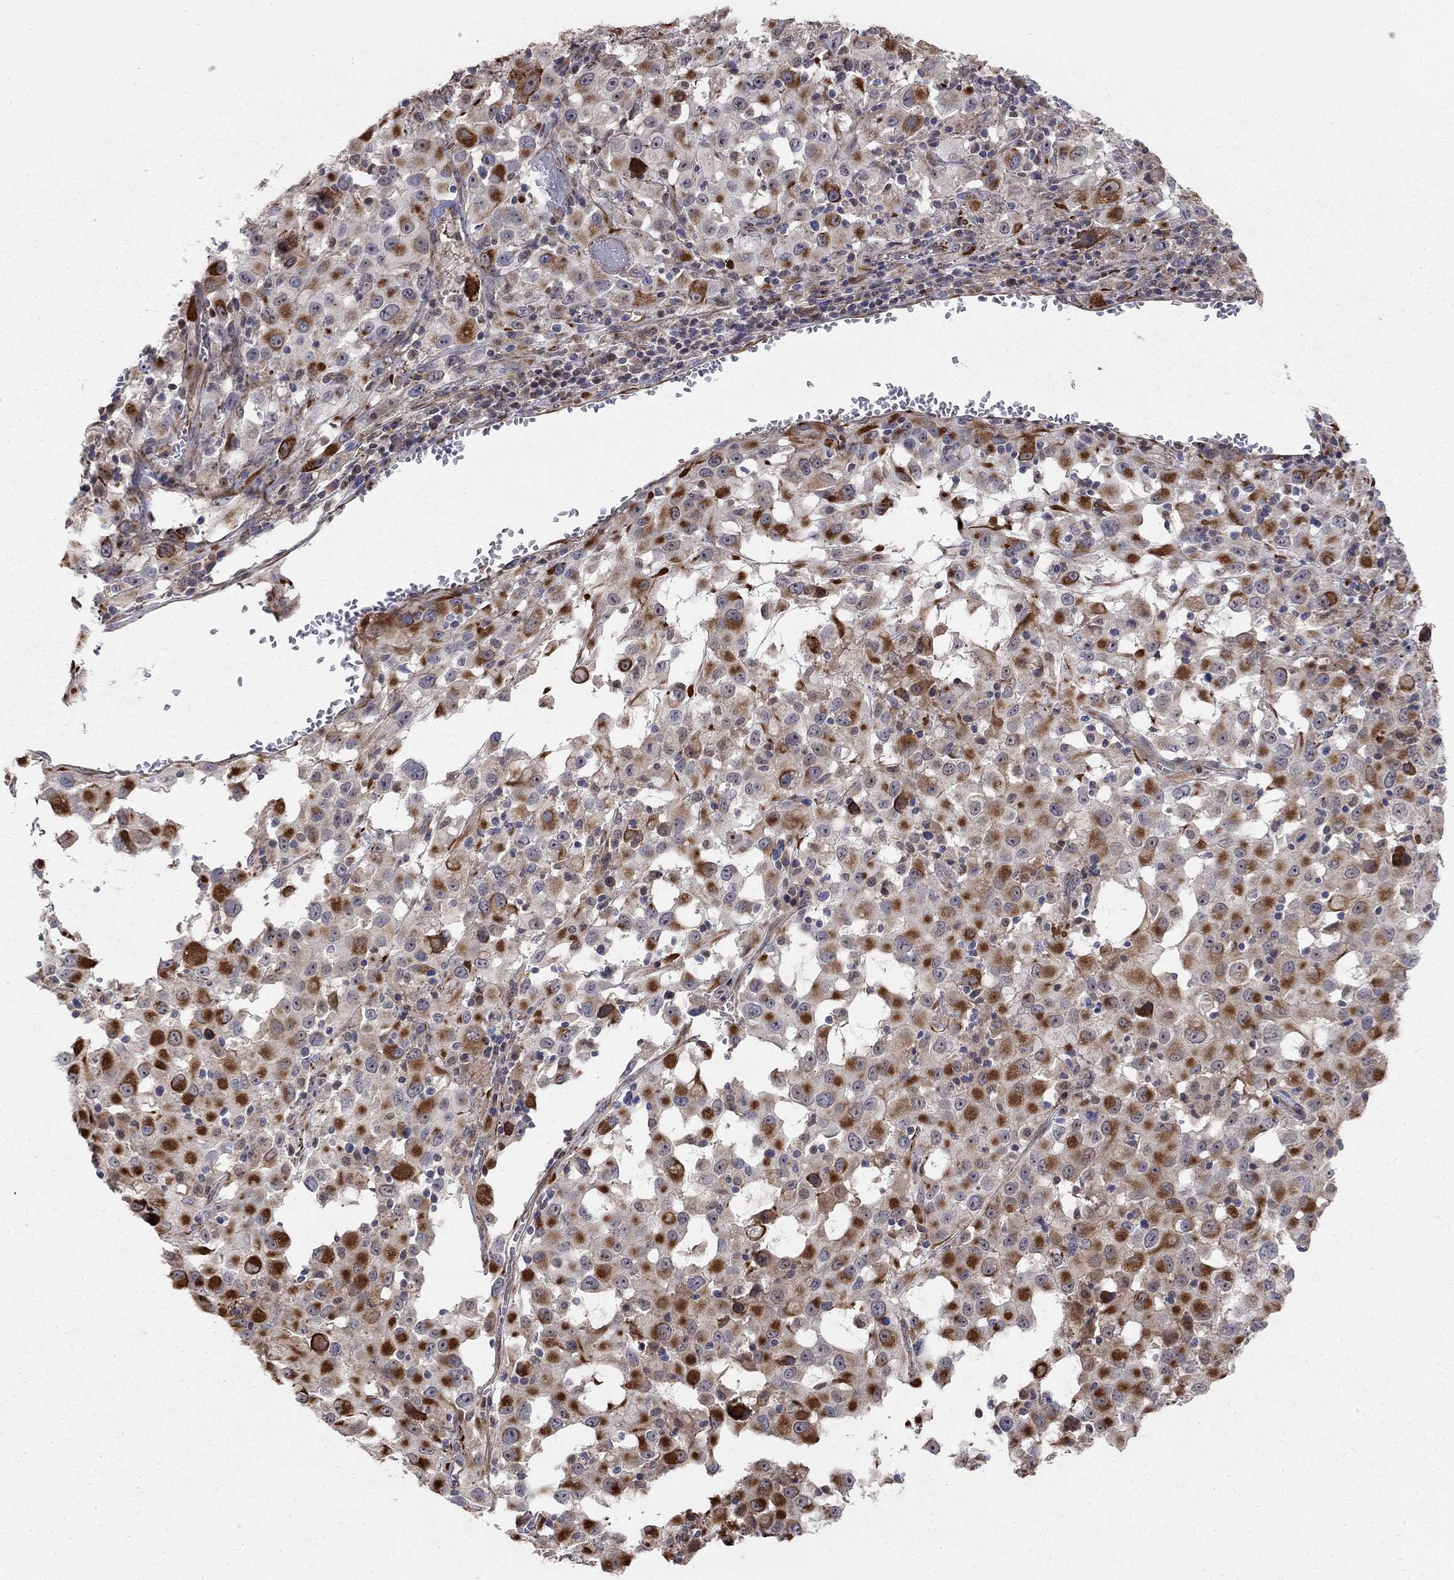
{"staining": {"intensity": "strong", "quantity": "25%-75%", "location": "cytoplasmic/membranous"}, "tissue": "melanoma", "cell_type": "Tumor cells", "image_type": "cancer", "snomed": [{"axis": "morphology", "description": "Malignant melanoma, Metastatic site"}, {"axis": "topography", "description": "Lymph node"}], "caption": "Immunohistochemistry of malignant melanoma (metastatic site) demonstrates high levels of strong cytoplasmic/membranous positivity in approximately 25%-75% of tumor cells.", "gene": "MSRA", "patient": {"sex": "male", "age": 50}}